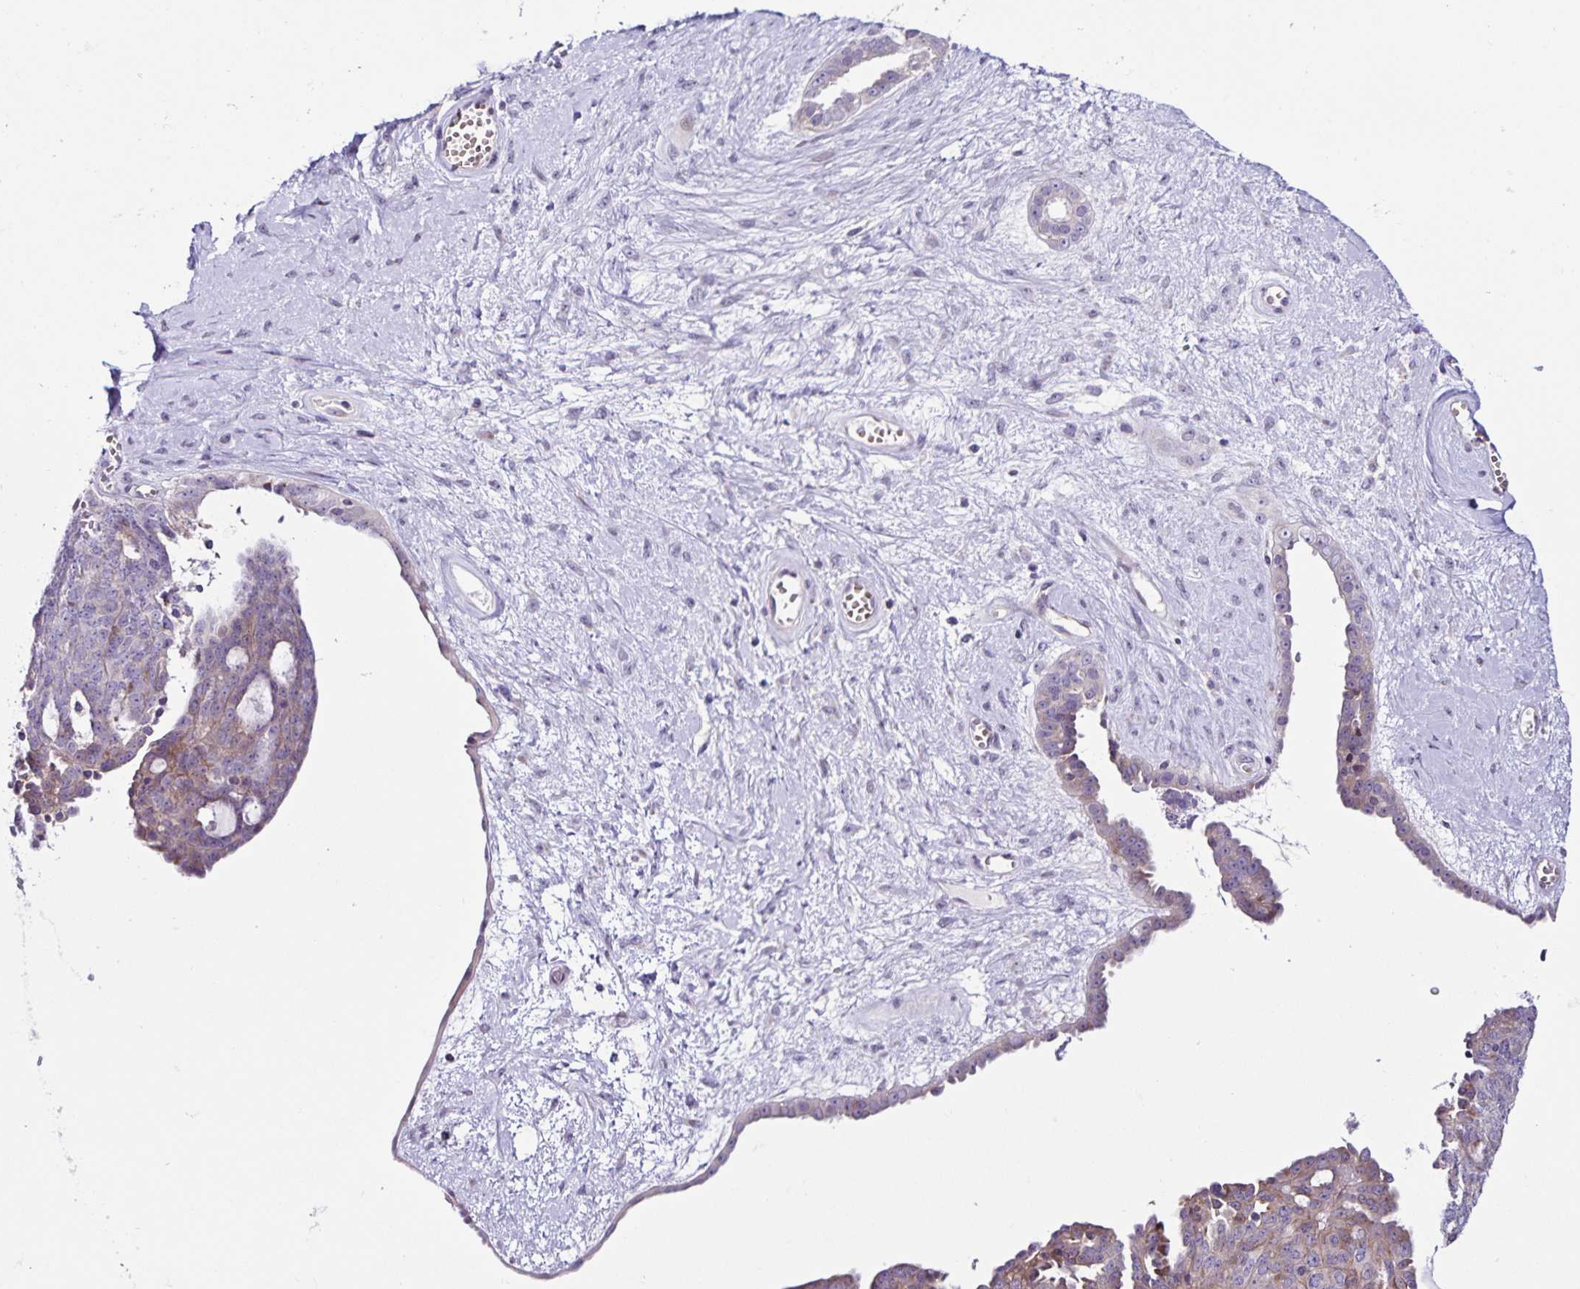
{"staining": {"intensity": "weak", "quantity": "25%-75%", "location": "cytoplasmic/membranous"}, "tissue": "ovarian cancer", "cell_type": "Tumor cells", "image_type": "cancer", "snomed": [{"axis": "morphology", "description": "Cystadenocarcinoma, serous, NOS"}, {"axis": "topography", "description": "Ovary"}], "caption": "Immunohistochemical staining of human ovarian cancer displays weak cytoplasmic/membranous protein expression in approximately 25%-75% of tumor cells.", "gene": "RNFT2", "patient": {"sex": "female", "age": 71}}